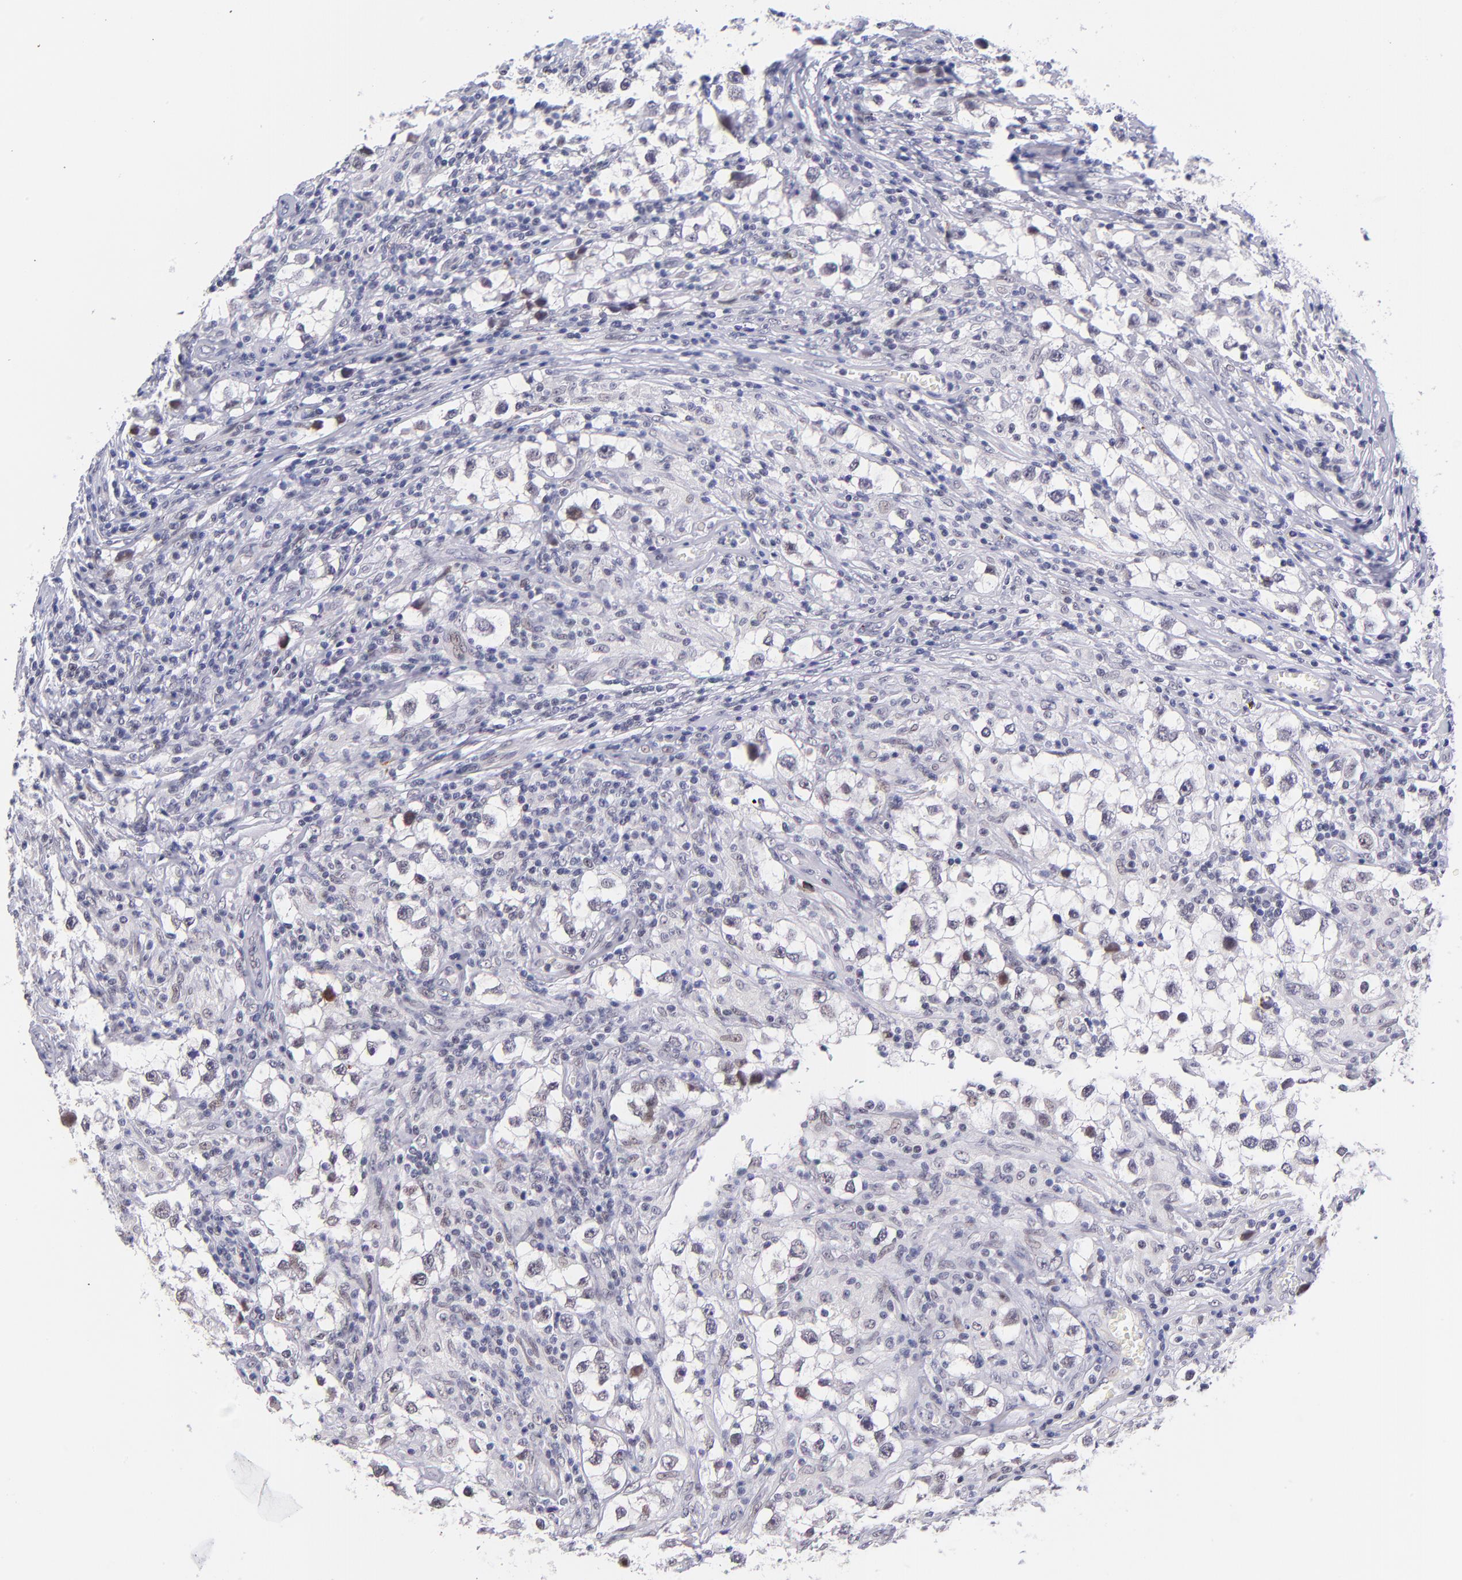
{"staining": {"intensity": "weak", "quantity": "25%-75%", "location": "nuclear"}, "tissue": "testis cancer", "cell_type": "Tumor cells", "image_type": "cancer", "snomed": [{"axis": "morphology", "description": "Seminoma, NOS"}, {"axis": "topography", "description": "Testis"}], "caption": "The micrograph shows immunohistochemical staining of testis cancer (seminoma). There is weak nuclear positivity is seen in approximately 25%-75% of tumor cells. Using DAB (brown) and hematoxylin (blue) stains, captured at high magnification using brightfield microscopy.", "gene": "SOX6", "patient": {"sex": "male", "age": 32}}